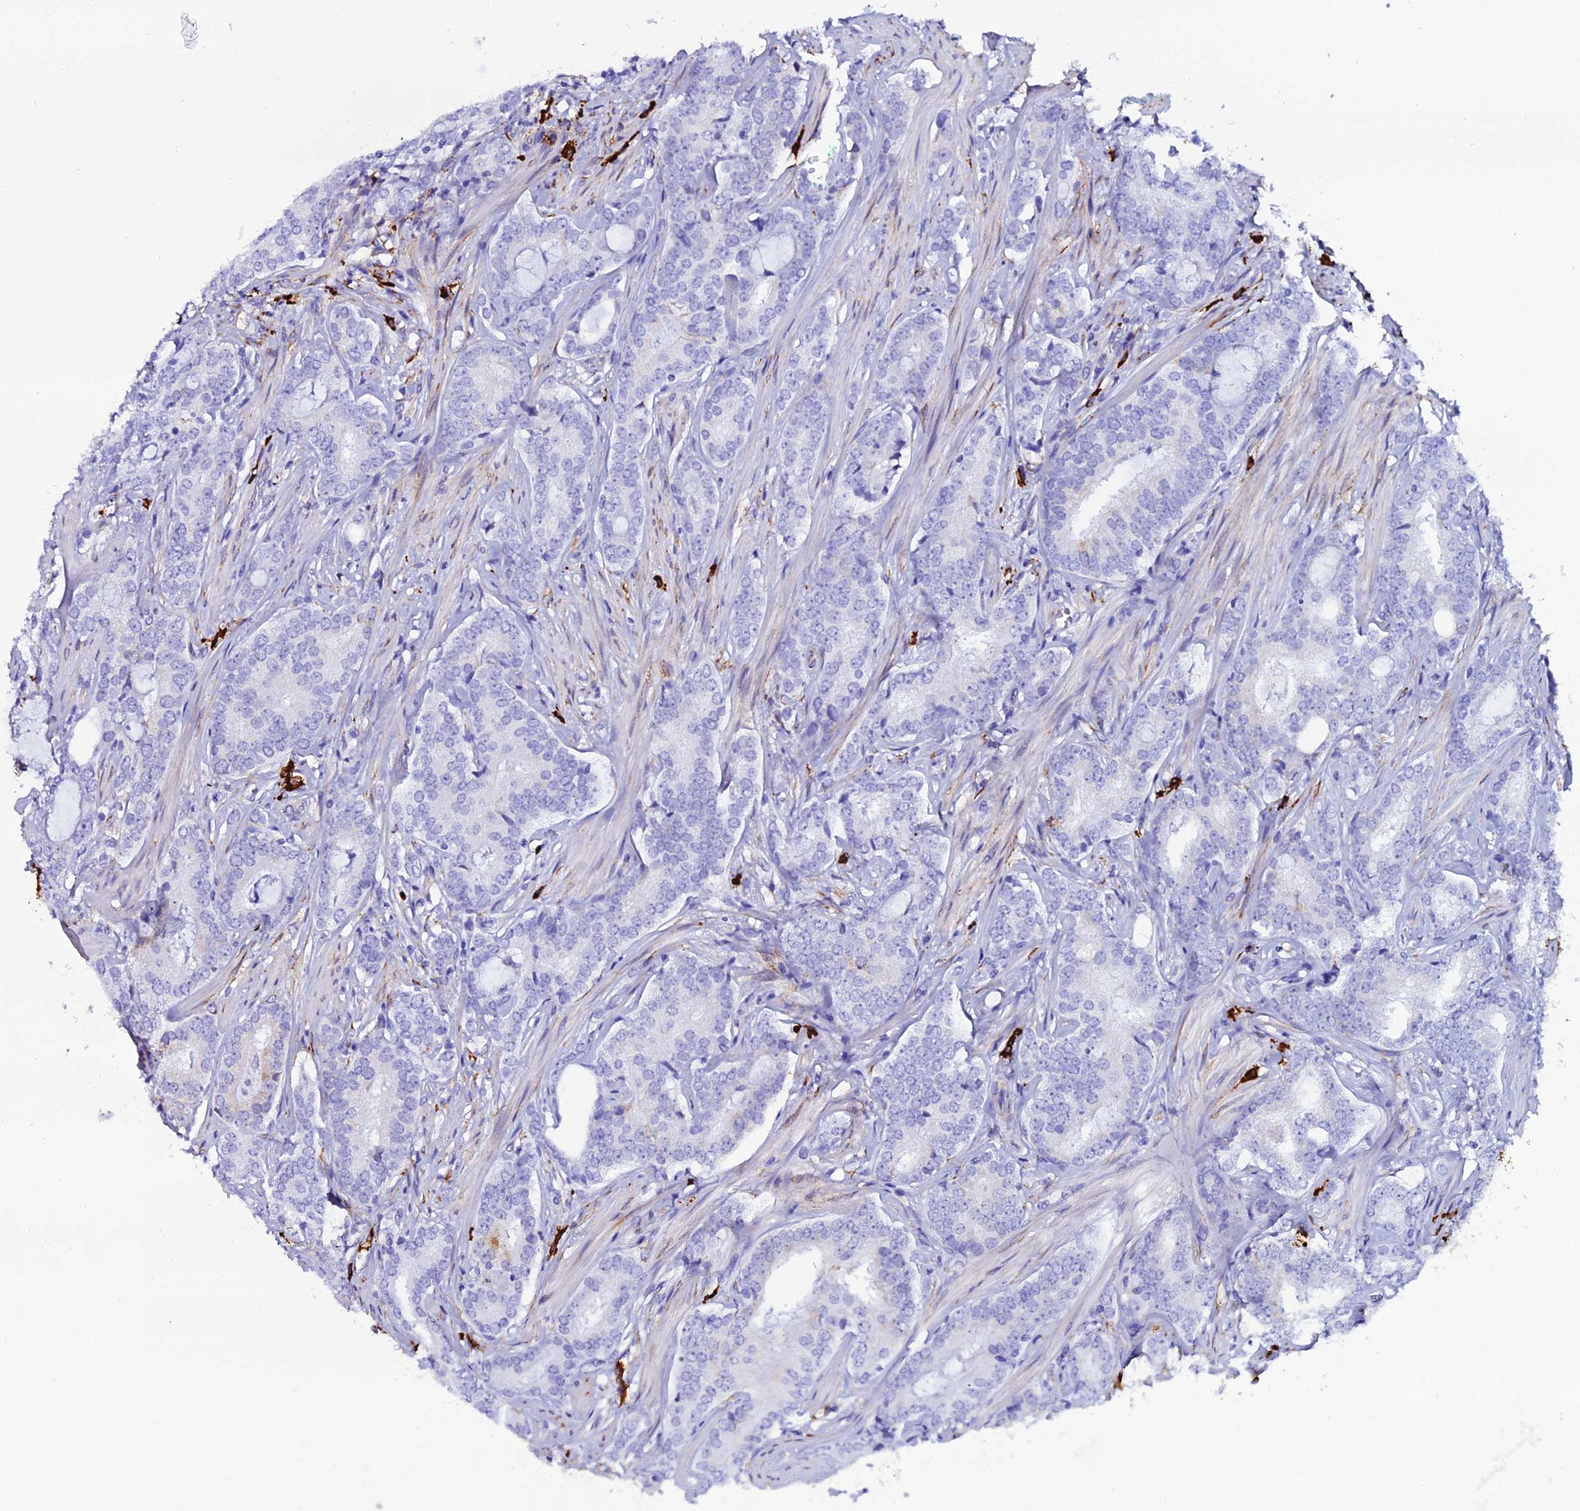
{"staining": {"intensity": "negative", "quantity": "none", "location": "none"}, "tissue": "prostate cancer", "cell_type": "Tumor cells", "image_type": "cancer", "snomed": [{"axis": "morphology", "description": "Adenocarcinoma, High grade"}, {"axis": "topography", "description": "Prostate"}], "caption": "Prostate adenocarcinoma (high-grade) stained for a protein using immunohistochemistry displays no positivity tumor cells.", "gene": "TXNDC5", "patient": {"sex": "male", "age": 63}}